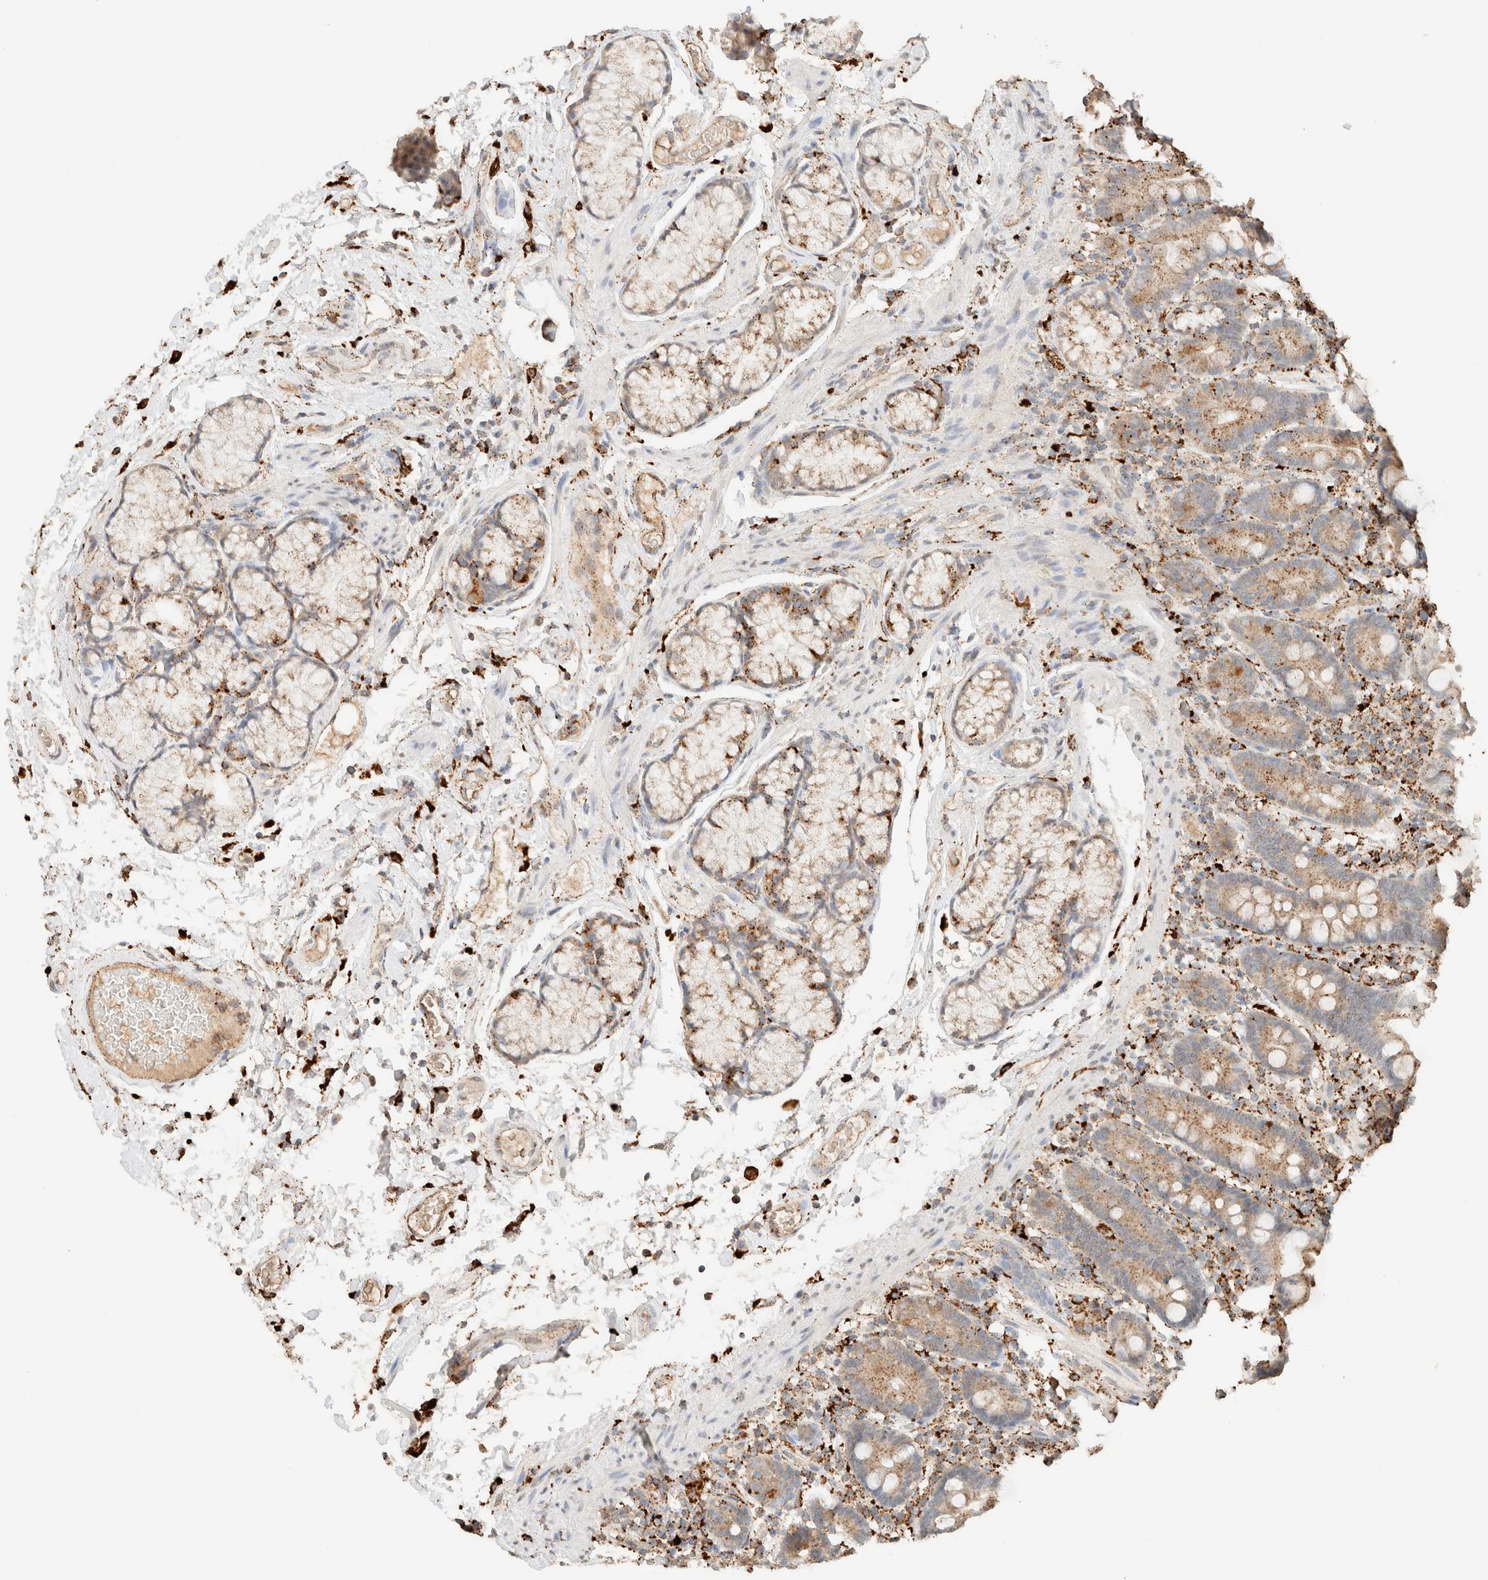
{"staining": {"intensity": "moderate", "quantity": ">75%", "location": "cytoplasmic/membranous"}, "tissue": "duodenum", "cell_type": "Glandular cells", "image_type": "normal", "snomed": [{"axis": "morphology", "description": "Normal tissue, NOS"}, {"axis": "topography", "description": "Small intestine, NOS"}], "caption": "Immunohistochemical staining of normal human duodenum reveals >75% levels of moderate cytoplasmic/membranous protein staining in about >75% of glandular cells. Nuclei are stained in blue.", "gene": "CTSC", "patient": {"sex": "female", "age": 71}}